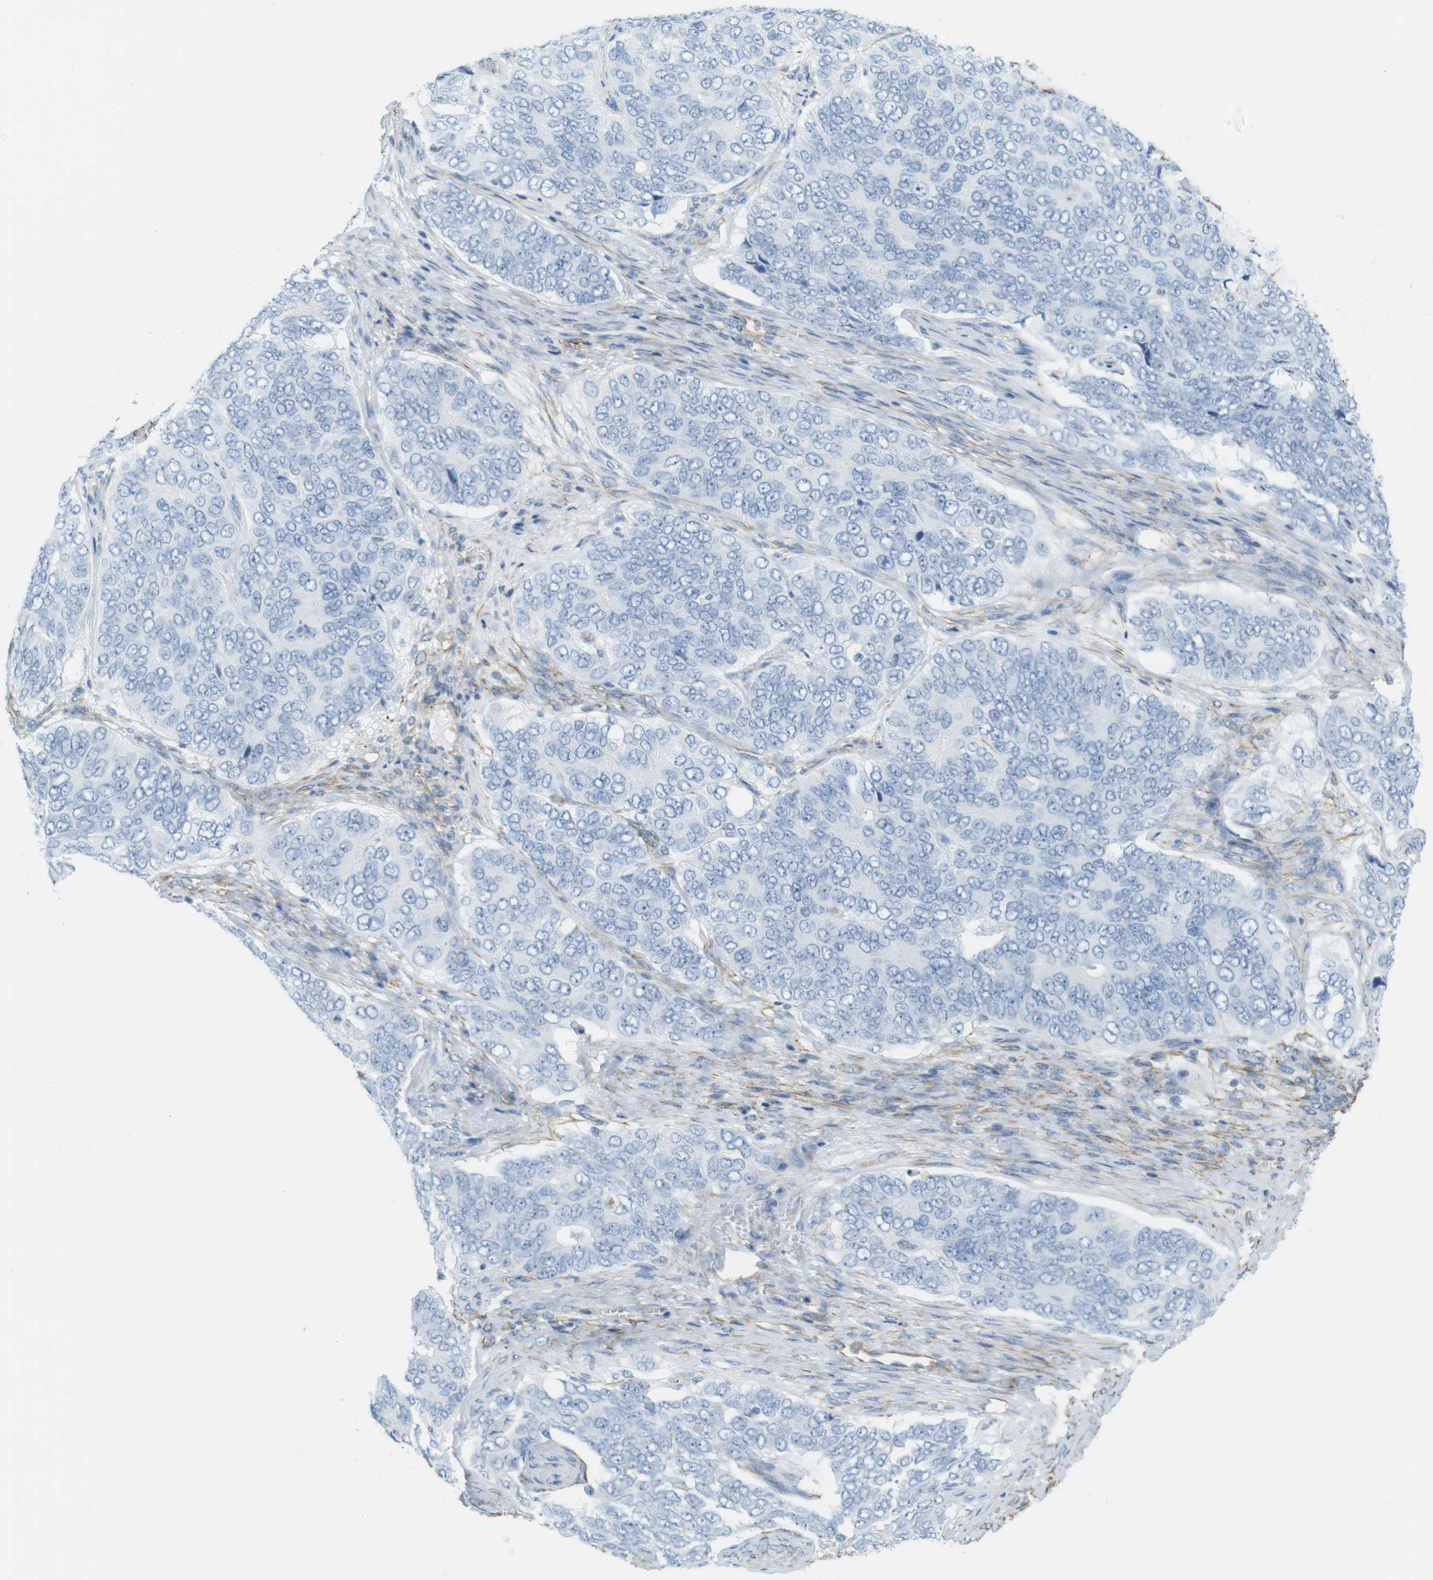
{"staining": {"intensity": "negative", "quantity": "none", "location": "none"}, "tissue": "ovarian cancer", "cell_type": "Tumor cells", "image_type": "cancer", "snomed": [{"axis": "morphology", "description": "Carcinoma, endometroid"}, {"axis": "topography", "description": "Ovary"}], "caption": "Photomicrograph shows no significant protein staining in tumor cells of ovarian cancer.", "gene": "MS4A10", "patient": {"sex": "female", "age": 51}}